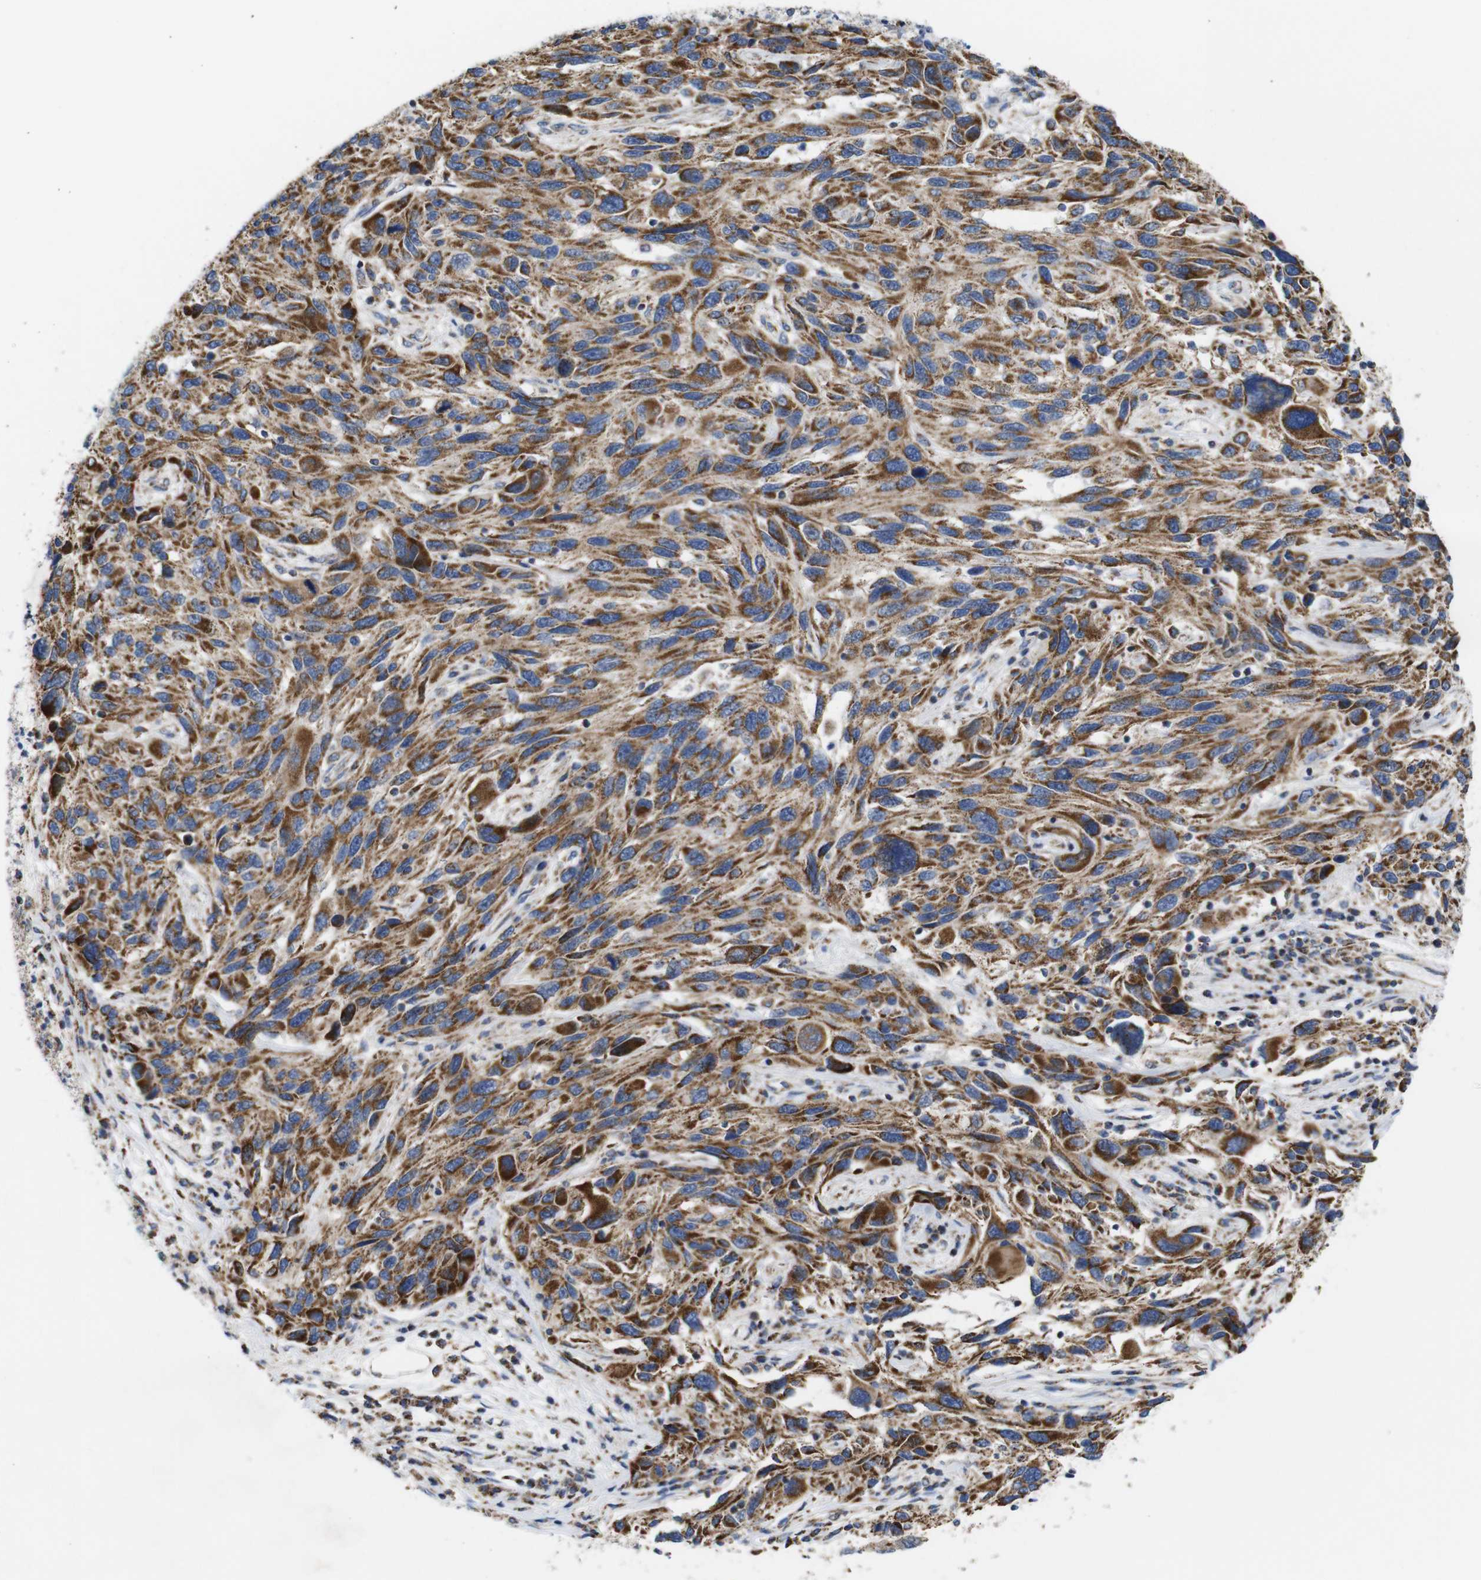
{"staining": {"intensity": "strong", "quantity": ">75%", "location": "cytoplasmic/membranous"}, "tissue": "melanoma", "cell_type": "Tumor cells", "image_type": "cancer", "snomed": [{"axis": "morphology", "description": "Malignant melanoma, NOS"}, {"axis": "topography", "description": "Skin"}], "caption": "Malignant melanoma tissue reveals strong cytoplasmic/membranous expression in approximately >75% of tumor cells", "gene": "FAM171B", "patient": {"sex": "male", "age": 53}}